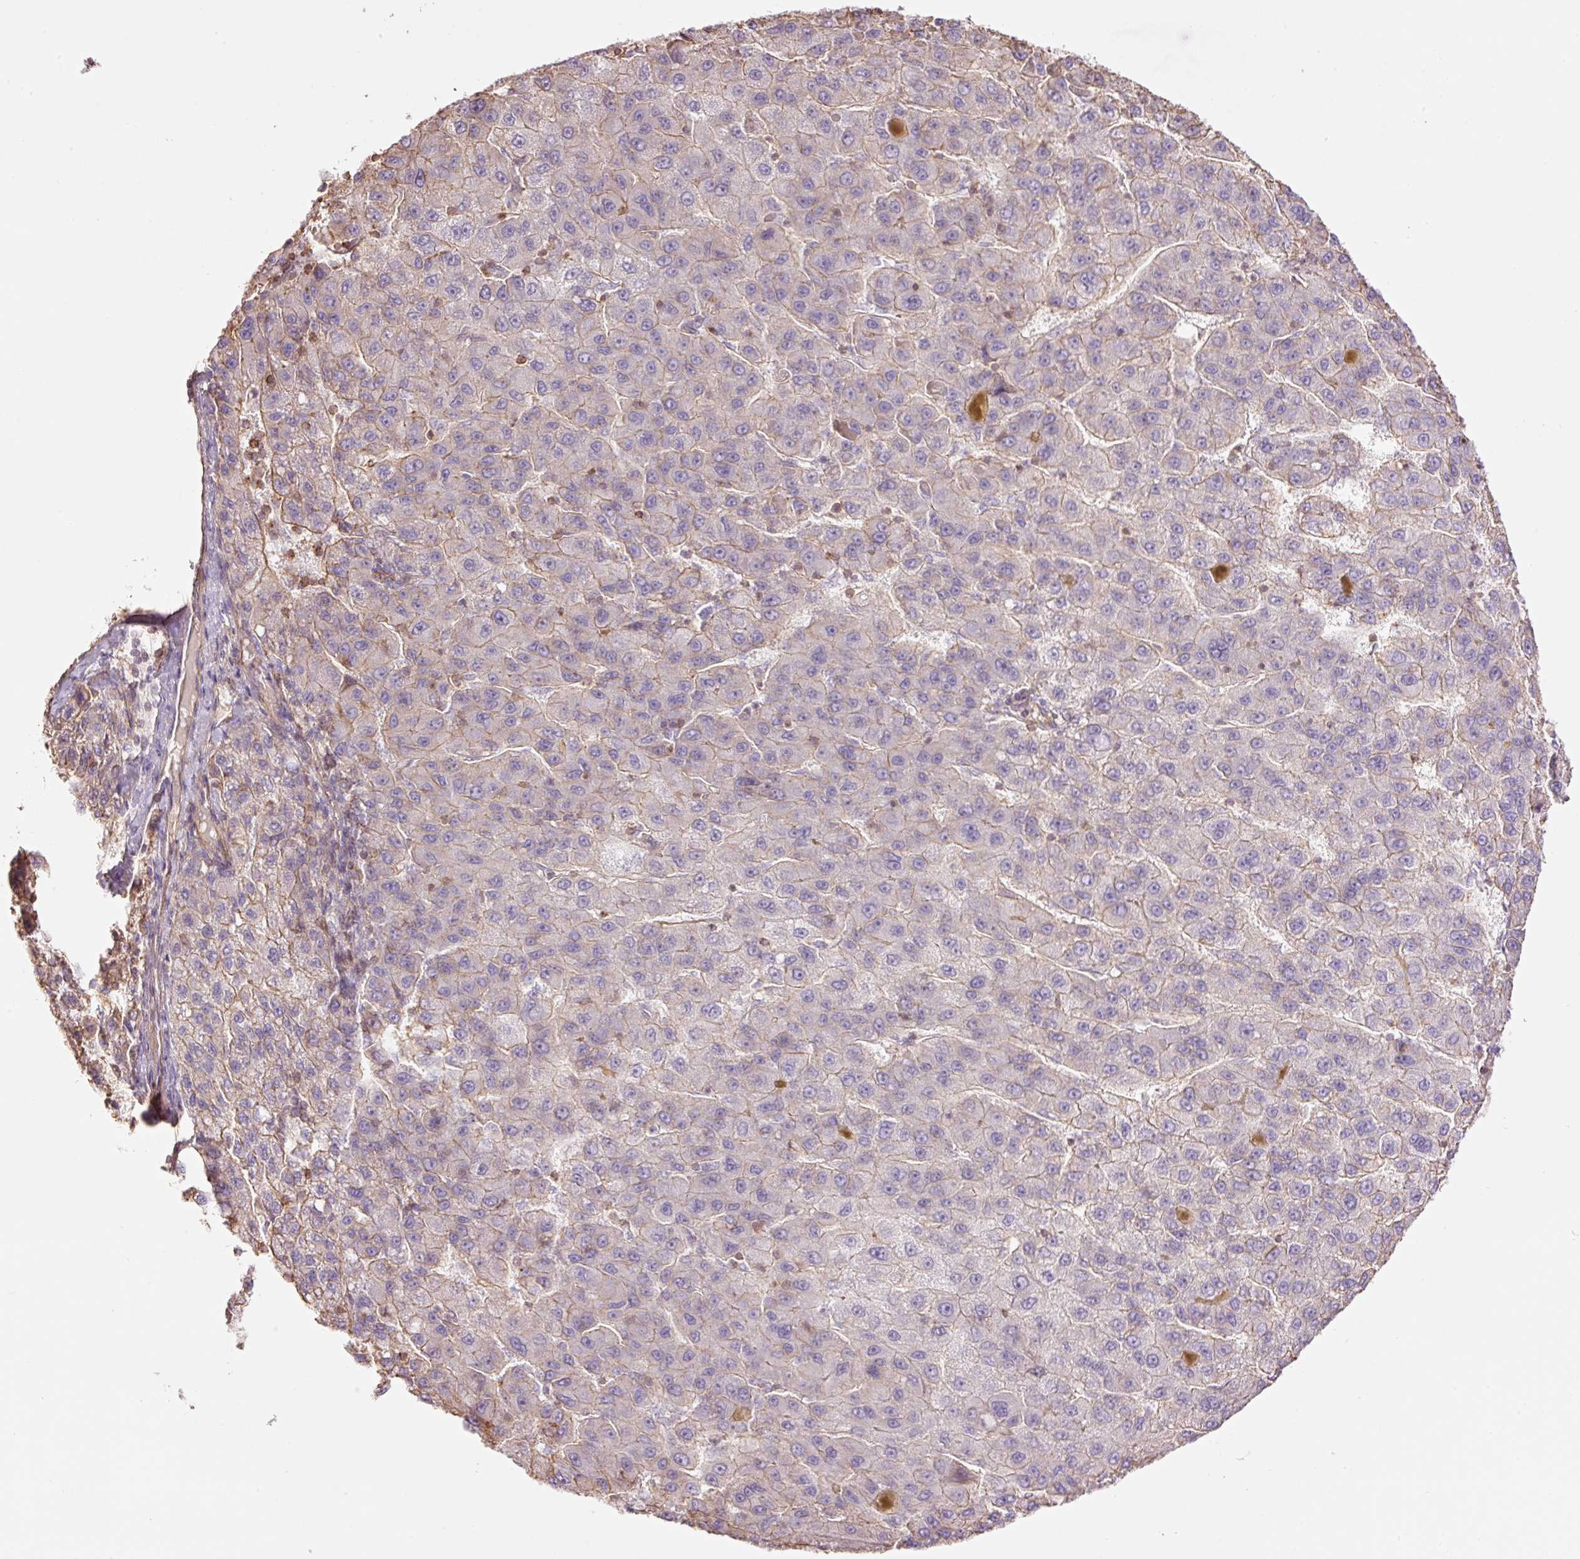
{"staining": {"intensity": "negative", "quantity": "none", "location": "none"}, "tissue": "liver cancer", "cell_type": "Tumor cells", "image_type": "cancer", "snomed": [{"axis": "morphology", "description": "Carcinoma, Hepatocellular, NOS"}, {"axis": "topography", "description": "Liver"}], "caption": "Tumor cells are negative for protein expression in human liver hepatocellular carcinoma.", "gene": "PPP1R1B", "patient": {"sex": "female", "age": 82}}